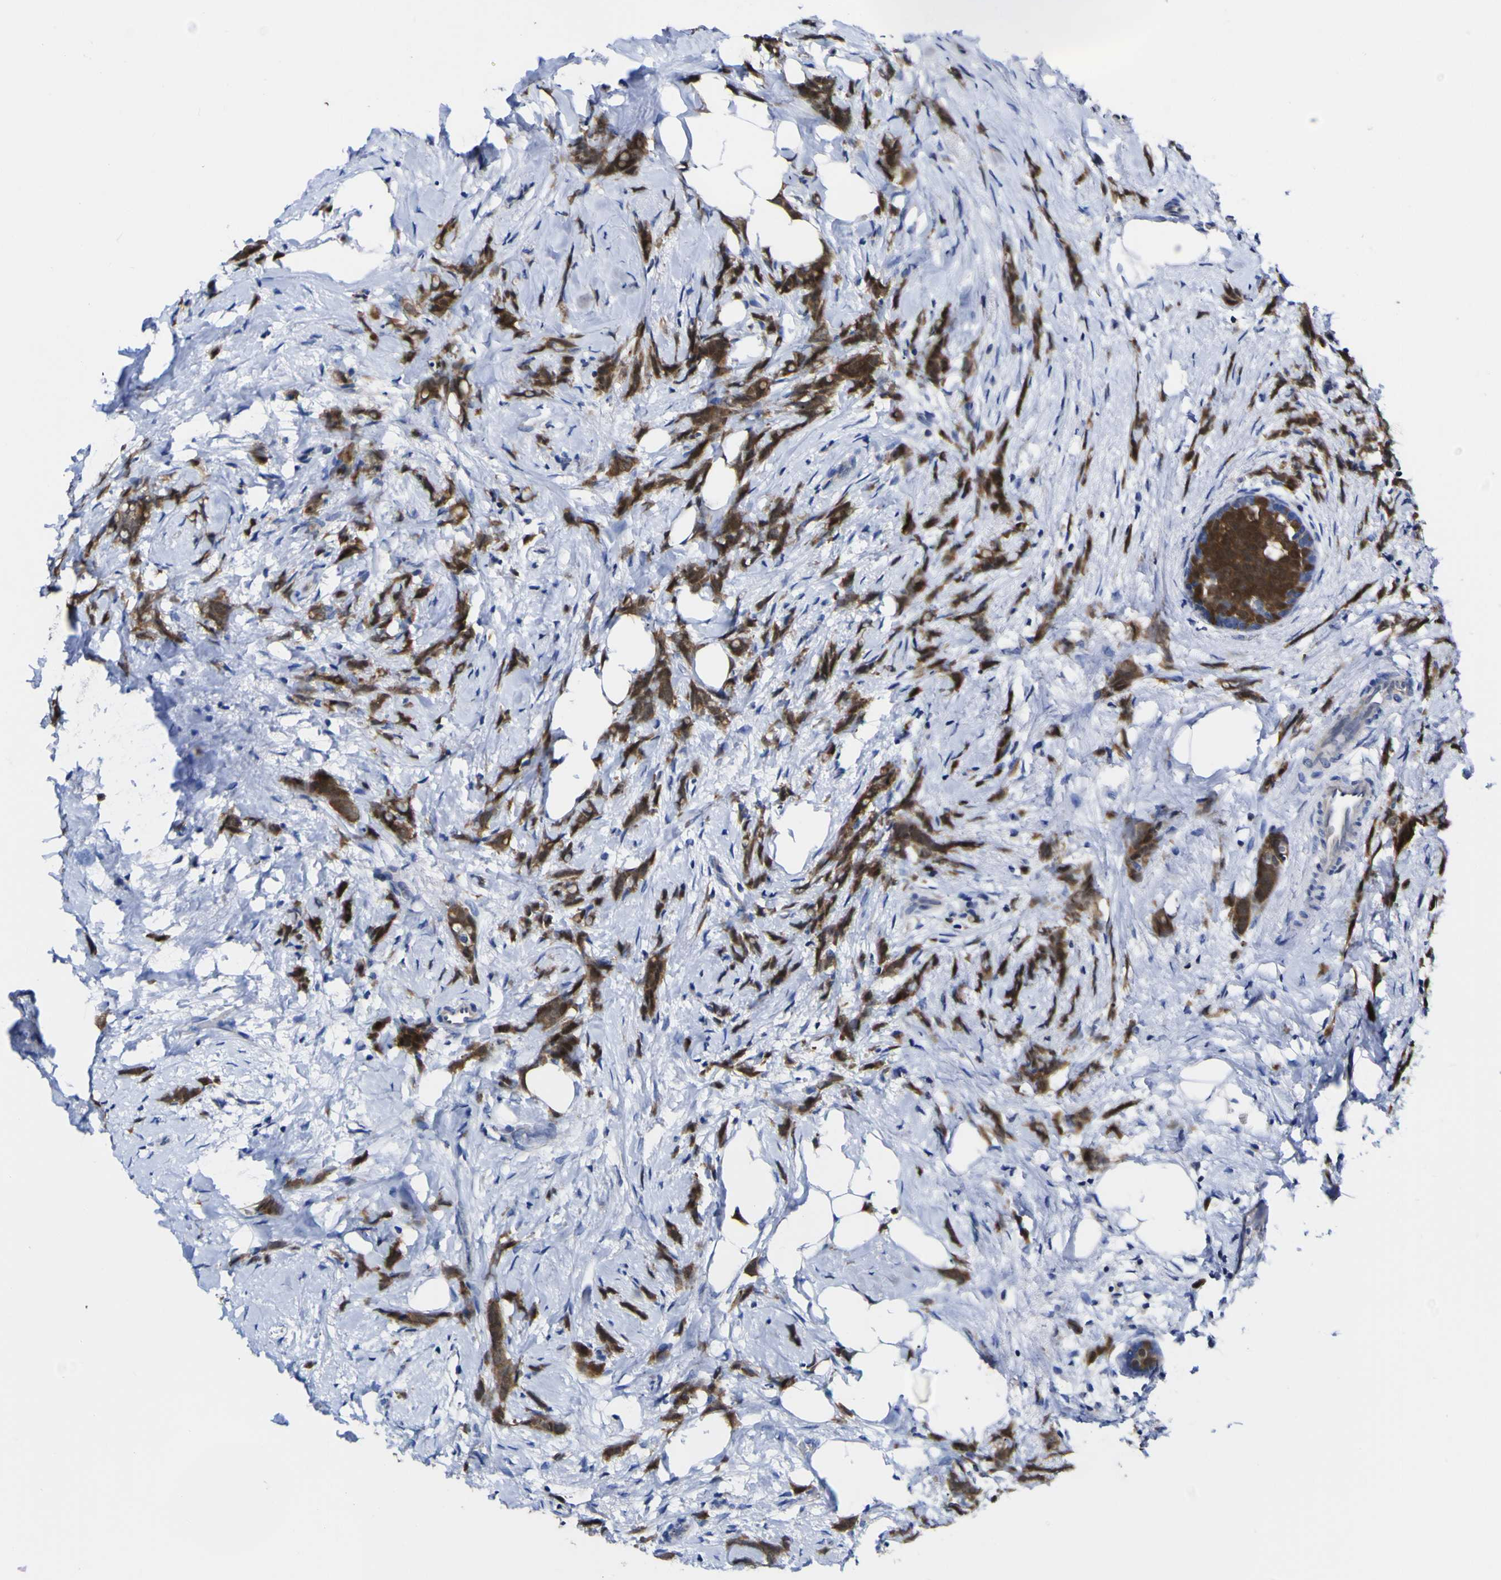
{"staining": {"intensity": "strong", "quantity": ">75%", "location": "cytoplasmic/membranous"}, "tissue": "breast cancer", "cell_type": "Tumor cells", "image_type": "cancer", "snomed": [{"axis": "morphology", "description": "Lobular carcinoma, in situ"}, {"axis": "morphology", "description": "Lobular carcinoma"}, {"axis": "topography", "description": "Breast"}], "caption": "A brown stain highlights strong cytoplasmic/membranous expression of a protein in human breast cancer tumor cells.", "gene": "CASP6", "patient": {"sex": "female", "age": 41}}